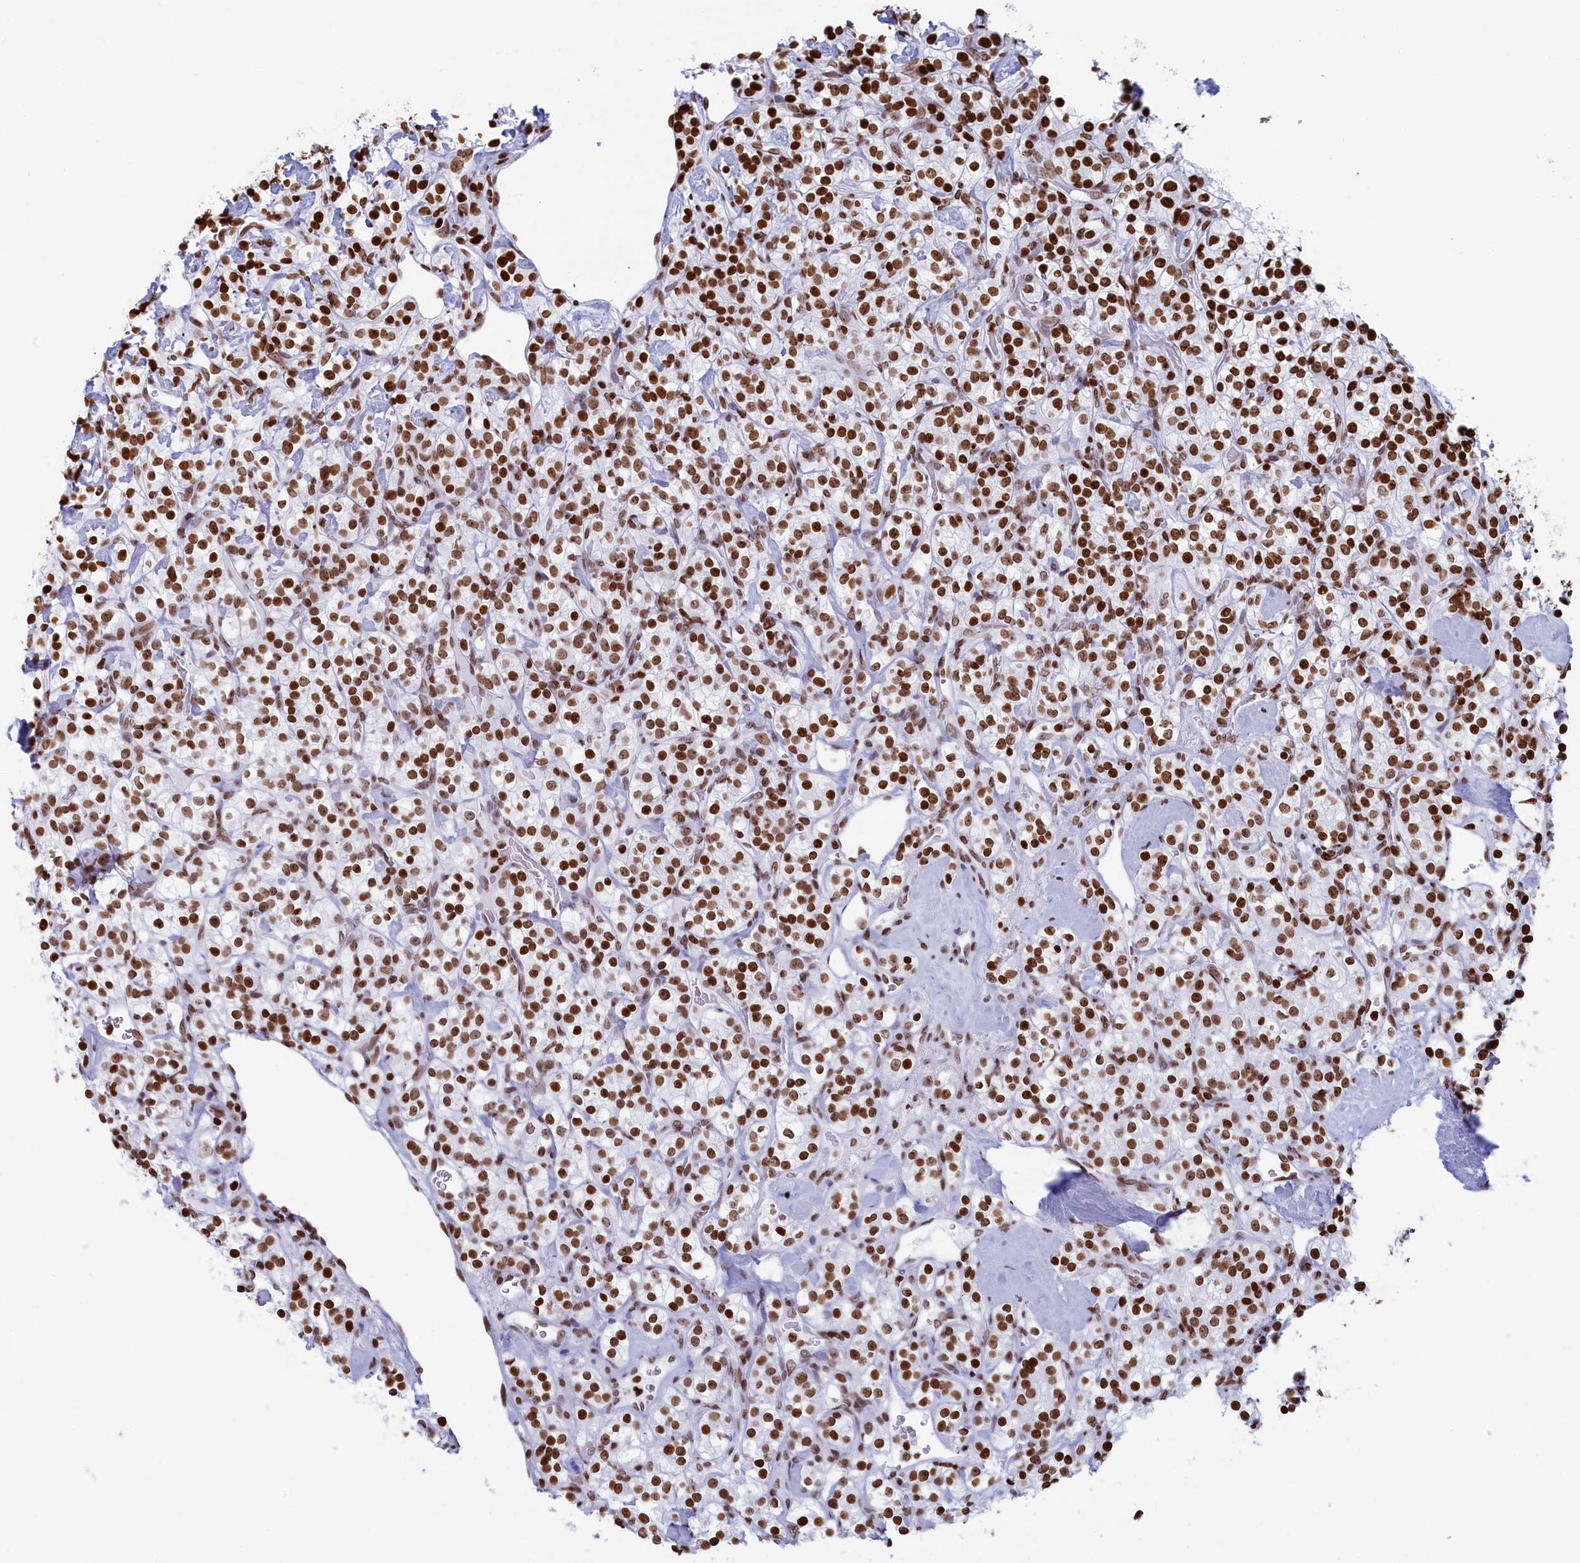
{"staining": {"intensity": "strong", "quantity": ">75%", "location": "nuclear"}, "tissue": "renal cancer", "cell_type": "Tumor cells", "image_type": "cancer", "snomed": [{"axis": "morphology", "description": "Adenocarcinoma, NOS"}, {"axis": "topography", "description": "Kidney"}], "caption": "Protein expression analysis of renal cancer shows strong nuclear positivity in about >75% of tumor cells. The protein of interest is shown in brown color, while the nuclei are stained blue.", "gene": "APOBEC3A", "patient": {"sex": "male", "age": 77}}